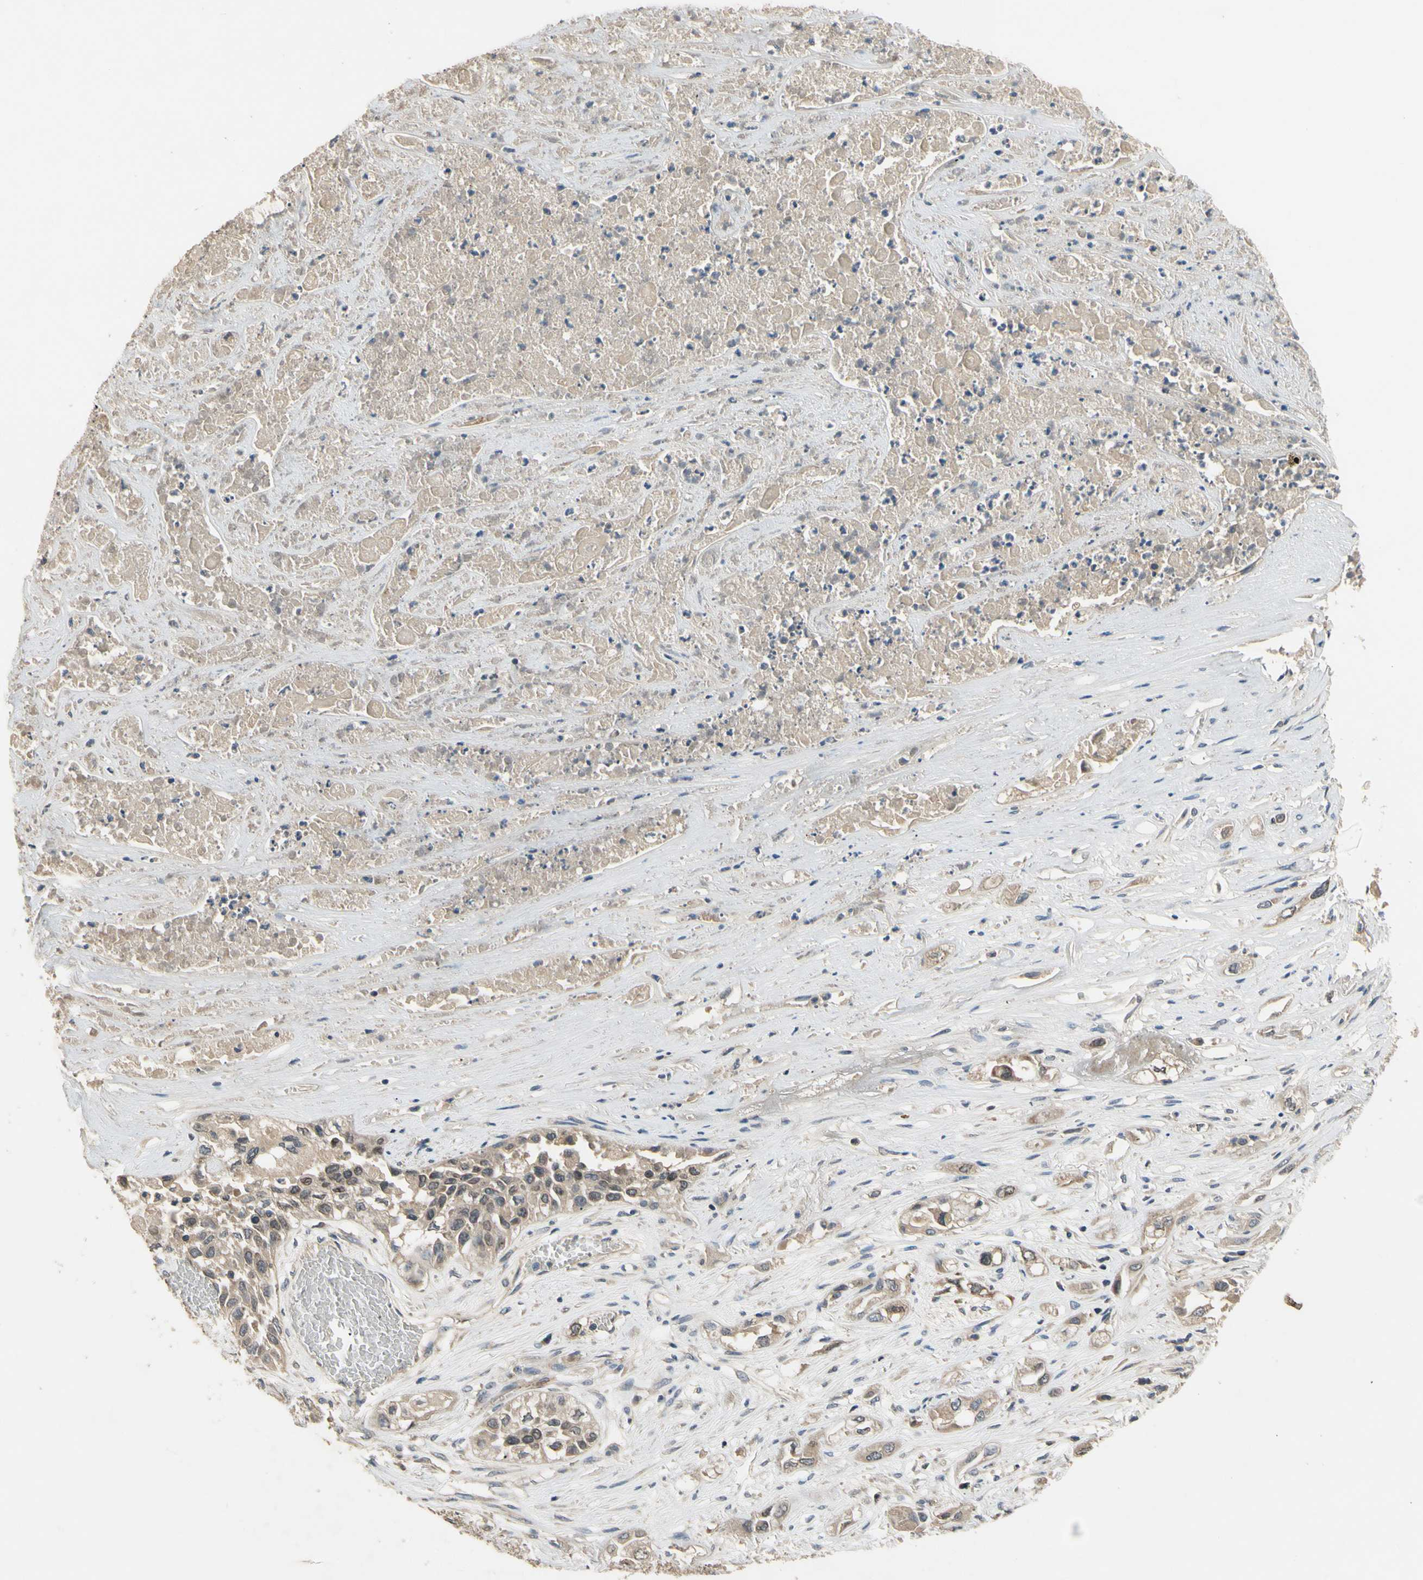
{"staining": {"intensity": "weak", "quantity": ">75%", "location": "cytoplasmic/membranous"}, "tissue": "lung cancer", "cell_type": "Tumor cells", "image_type": "cancer", "snomed": [{"axis": "morphology", "description": "Squamous cell carcinoma, NOS"}, {"axis": "topography", "description": "Lung"}], "caption": "Tumor cells reveal weak cytoplasmic/membranous positivity in approximately >75% of cells in squamous cell carcinoma (lung).", "gene": "ALKBH3", "patient": {"sex": "male", "age": 71}}